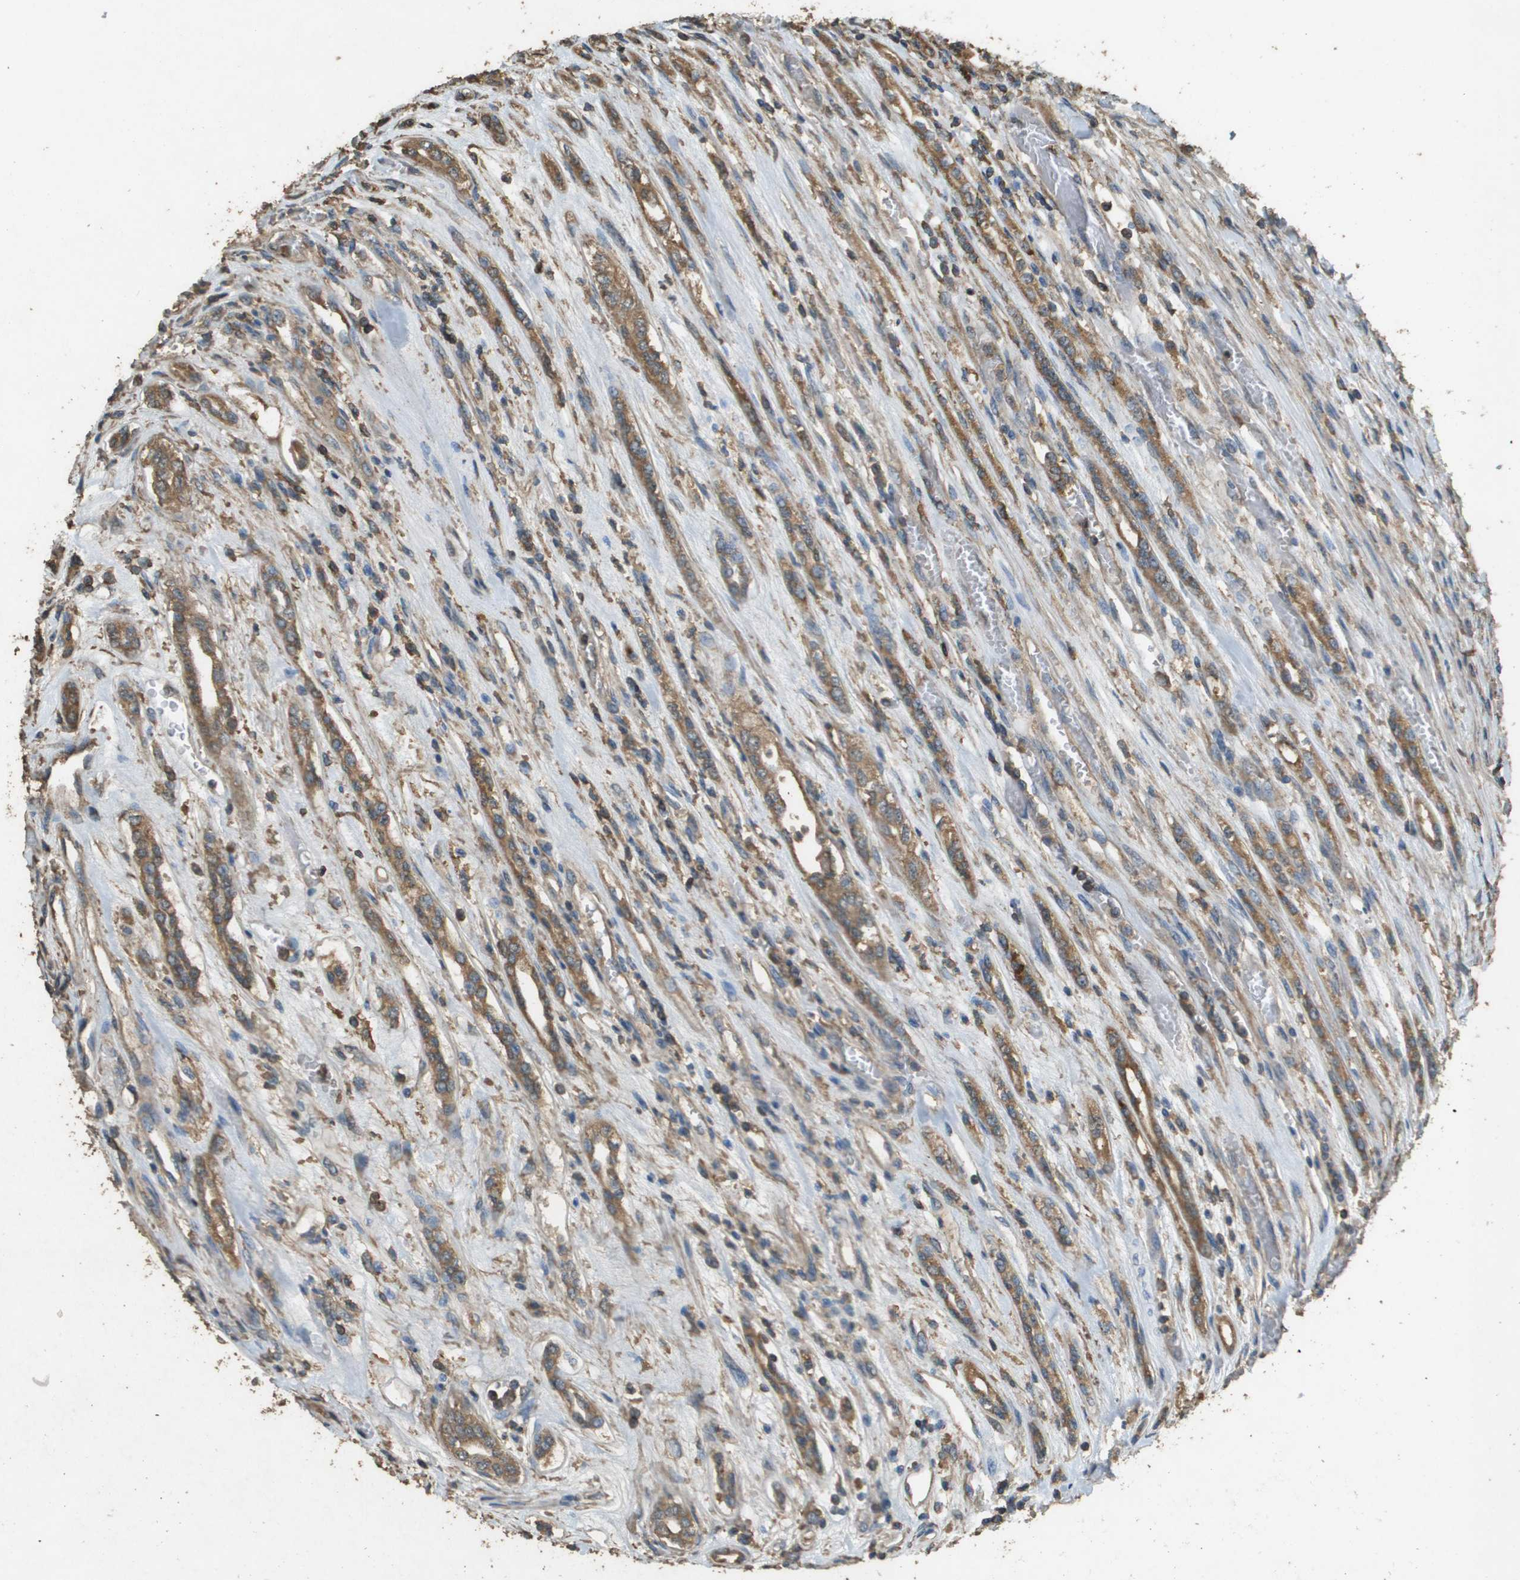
{"staining": {"intensity": "moderate", "quantity": "25%-75%", "location": "cytoplasmic/membranous"}, "tissue": "renal cancer", "cell_type": "Tumor cells", "image_type": "cancer", "snomed": [{"axis": "morphology", "description": "Adenocarcinoma, NOS"}, {"axis": "topography", "description": "Kidney"}], "caption": "Immunohistochemical staining of renal cancer (adenocarcinoma) shows moderate cytoplasmic/membranous protein positivity in about 25%-75% of tumor cells. The staining was performed using DAB, with brown indicating positive protein expression. Nuclei are stained blue with hematoxylin.", "gene": "MS4A7", "patient": {"sex": "female", "age": 54}}